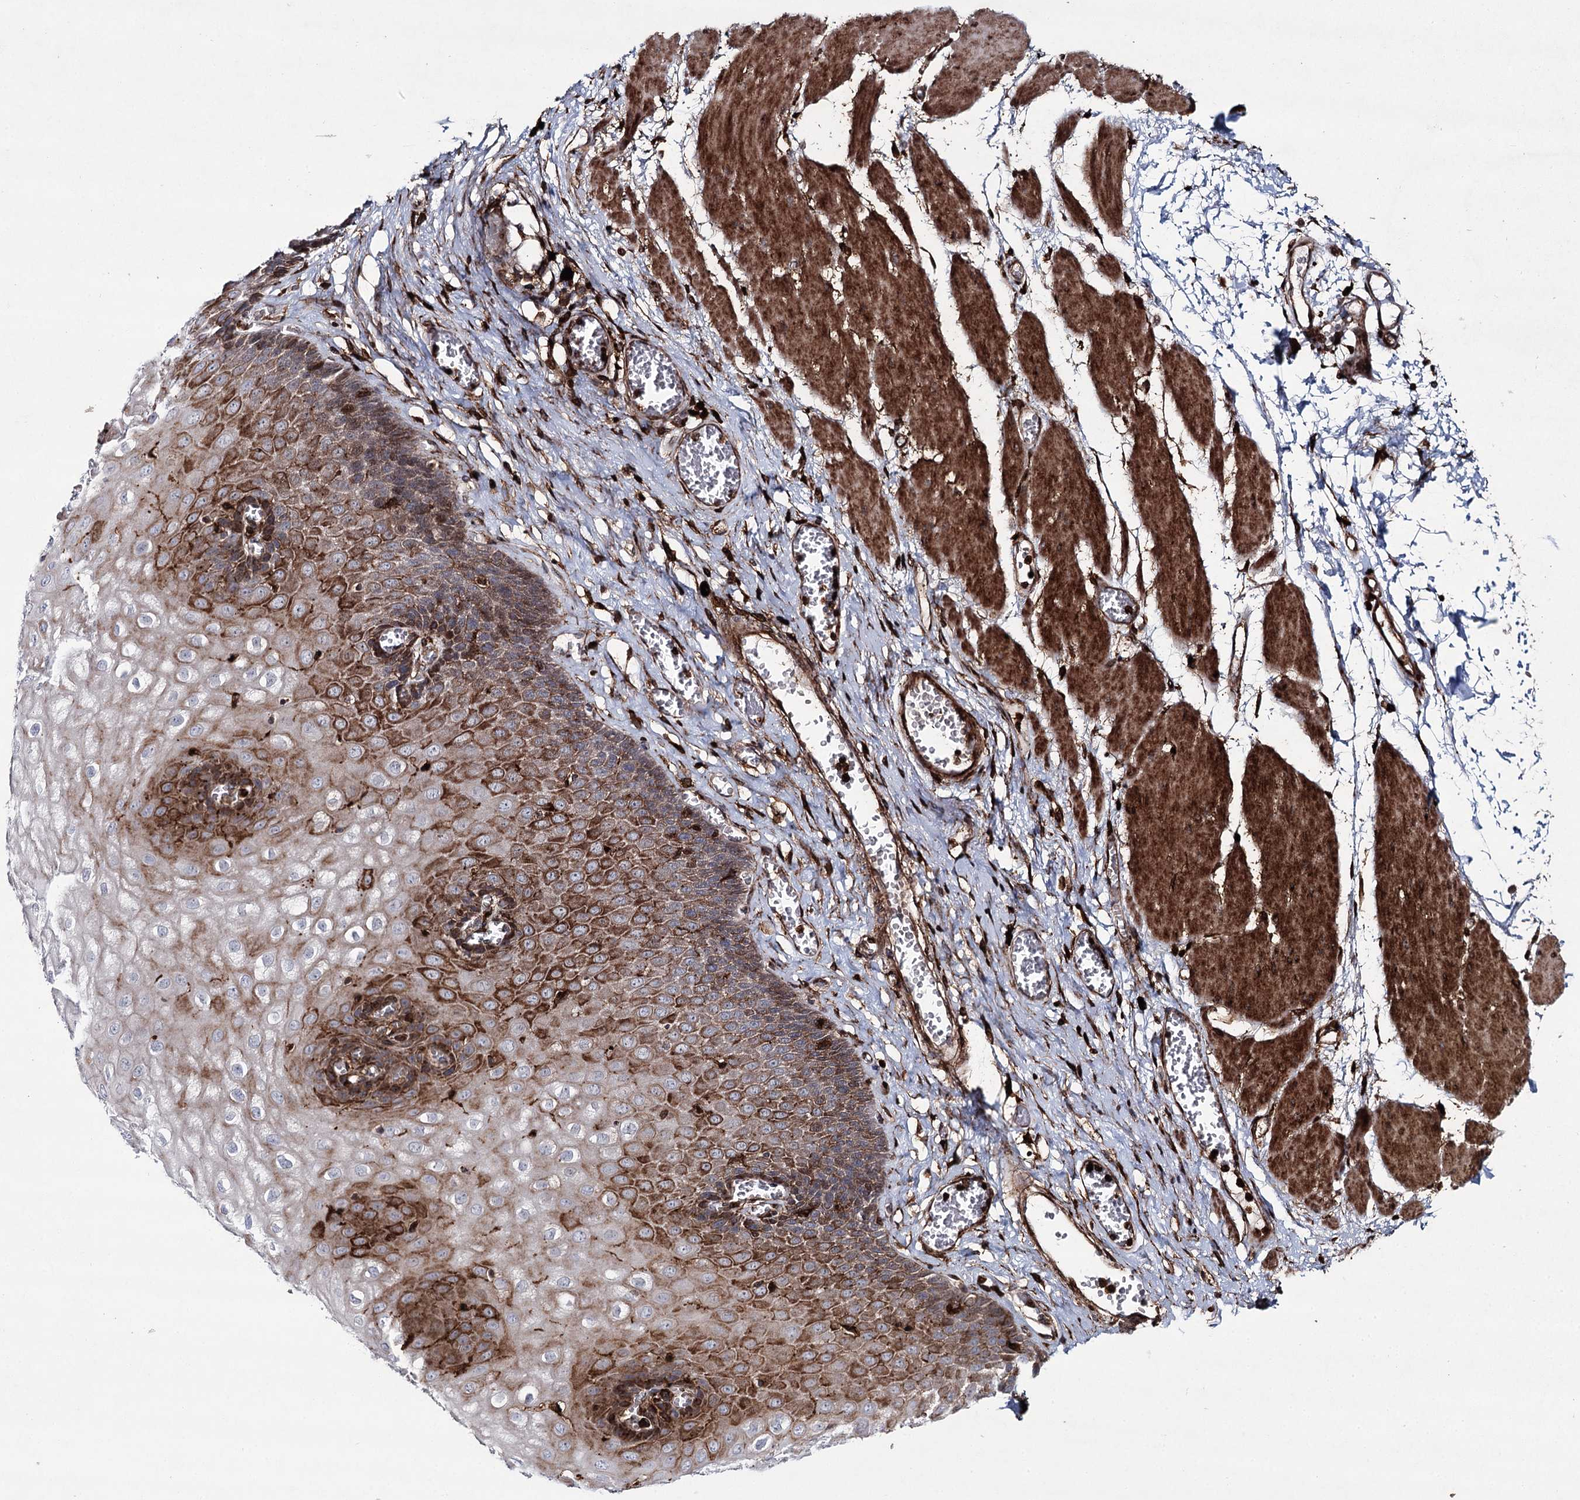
{"staining": {"intensity": "strong", "quantity": "25%-75%", "location": "cytoplasmic/membranous,nuclear"}, "tissue": "esophagus", "cell_type": "Squamous epithelial cells", "image_type": "normal", "snomed": [{"axis": "morphology", "description": "Normal tissue, NOS"}, {"axis": "topography", "description": "Esophagus"}], "caption": "High-power microscopy captured an IHC image of unremarkable esophagus, revealing strong cytoplasmic/membranous,nuclear expression in about 25%-75% of squamous epithelial cells.", "gene": "DCUN1D4", "patient": {"sex": "male", "age": 60}}